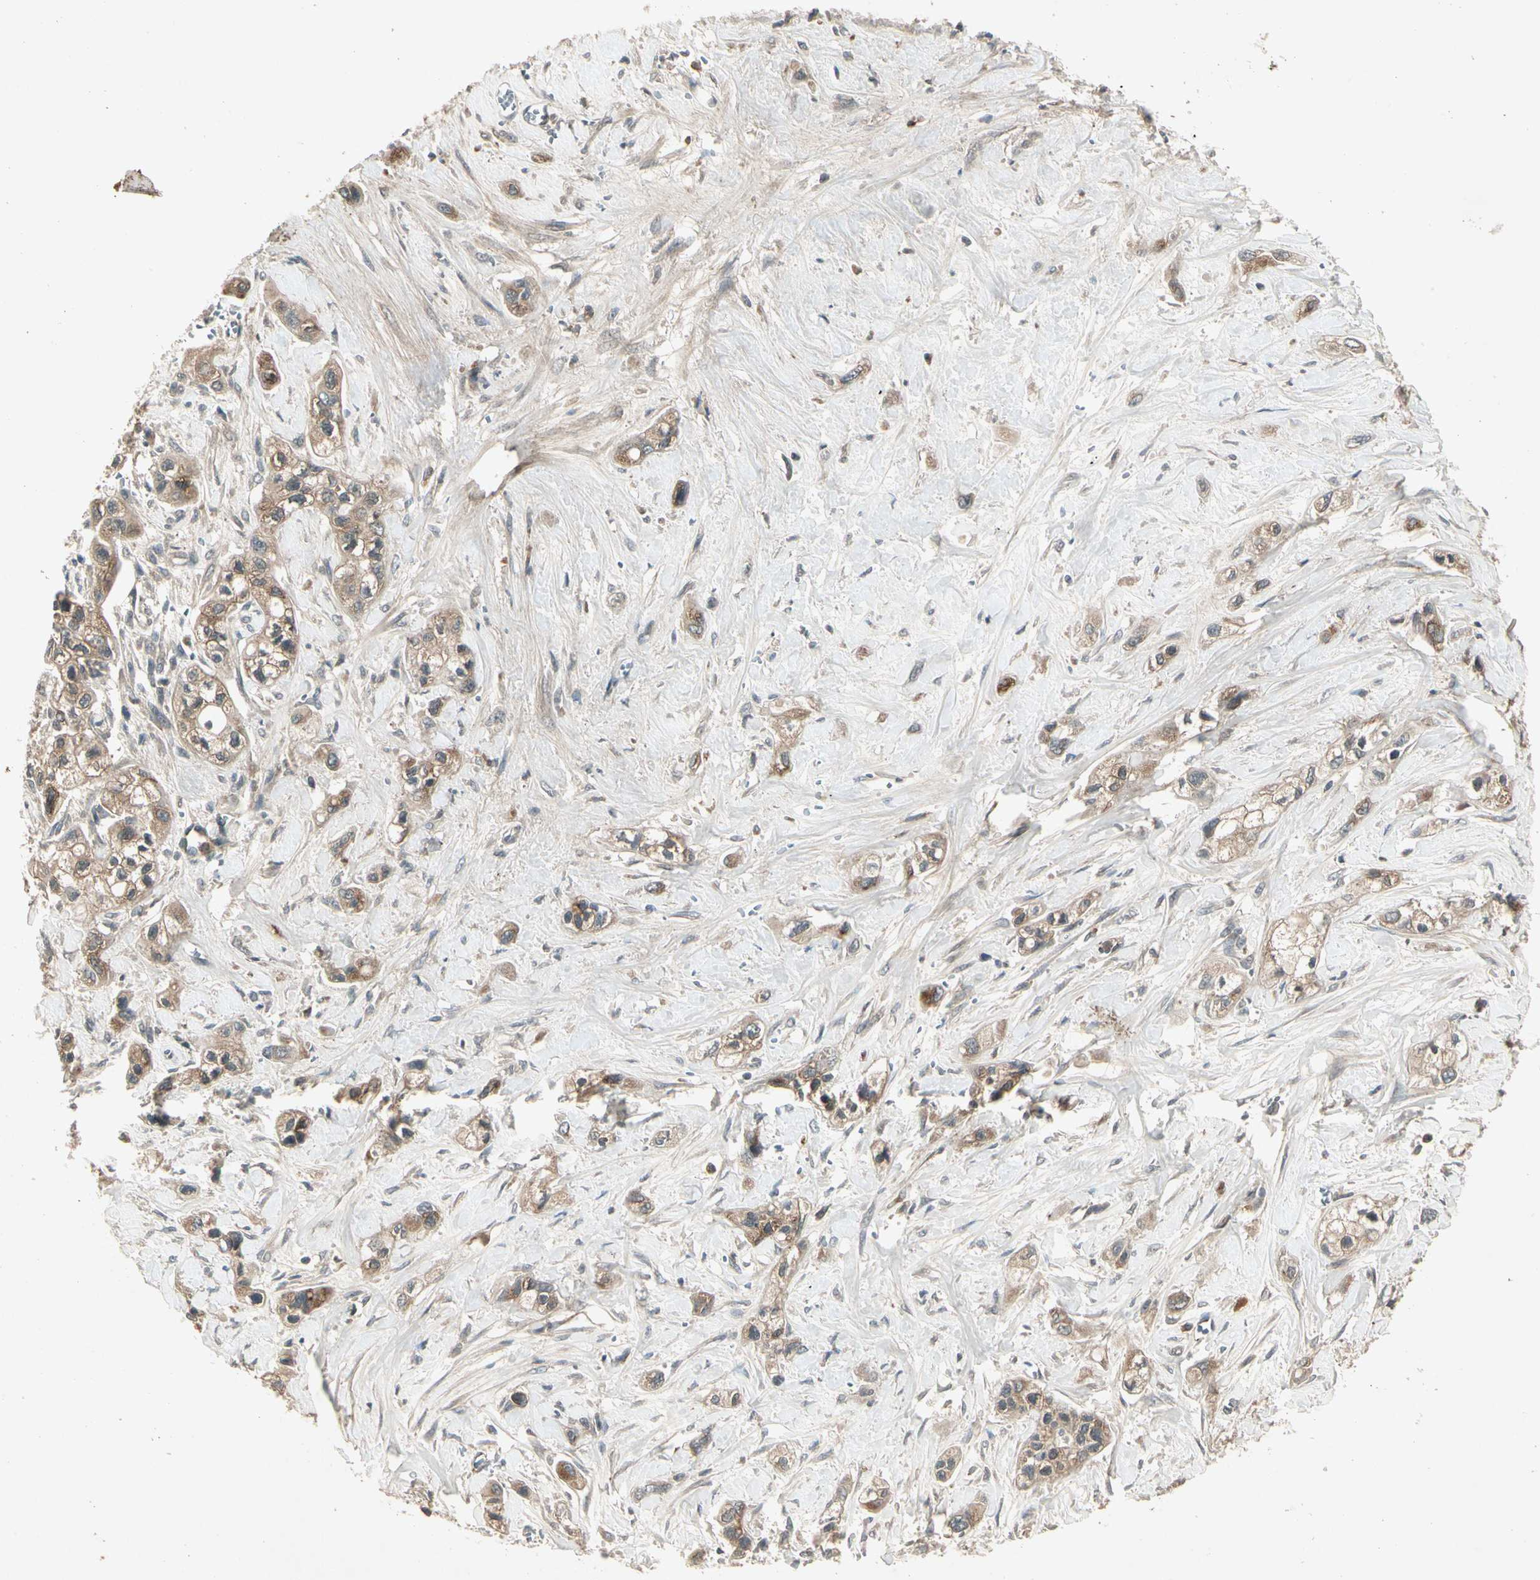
{"staining": {"intensity": "weak", "quantity": ">75%", "location": "cytoplasmic/membranous"}, "tissue": "pancreatic cancer", "cell_type": "Tumor cells", "image_type": "cancer", "snomed": [{"axis": "morphology", "description": "Adenocarcinoma, NOS"}, {"axis": "topography", "description": "Pancreas"}], "caption": "Tumor cells demonstrate low levels of weak cytoplasmic/membranous staining in approximately >75% of cells in pancreatic cancer (adenocarcinoma). (brown staining indicates protein expression, while blue staining denotes nuclei).", "gene": "FLOT1", "patient": {"sex": "male", "age": 74}}